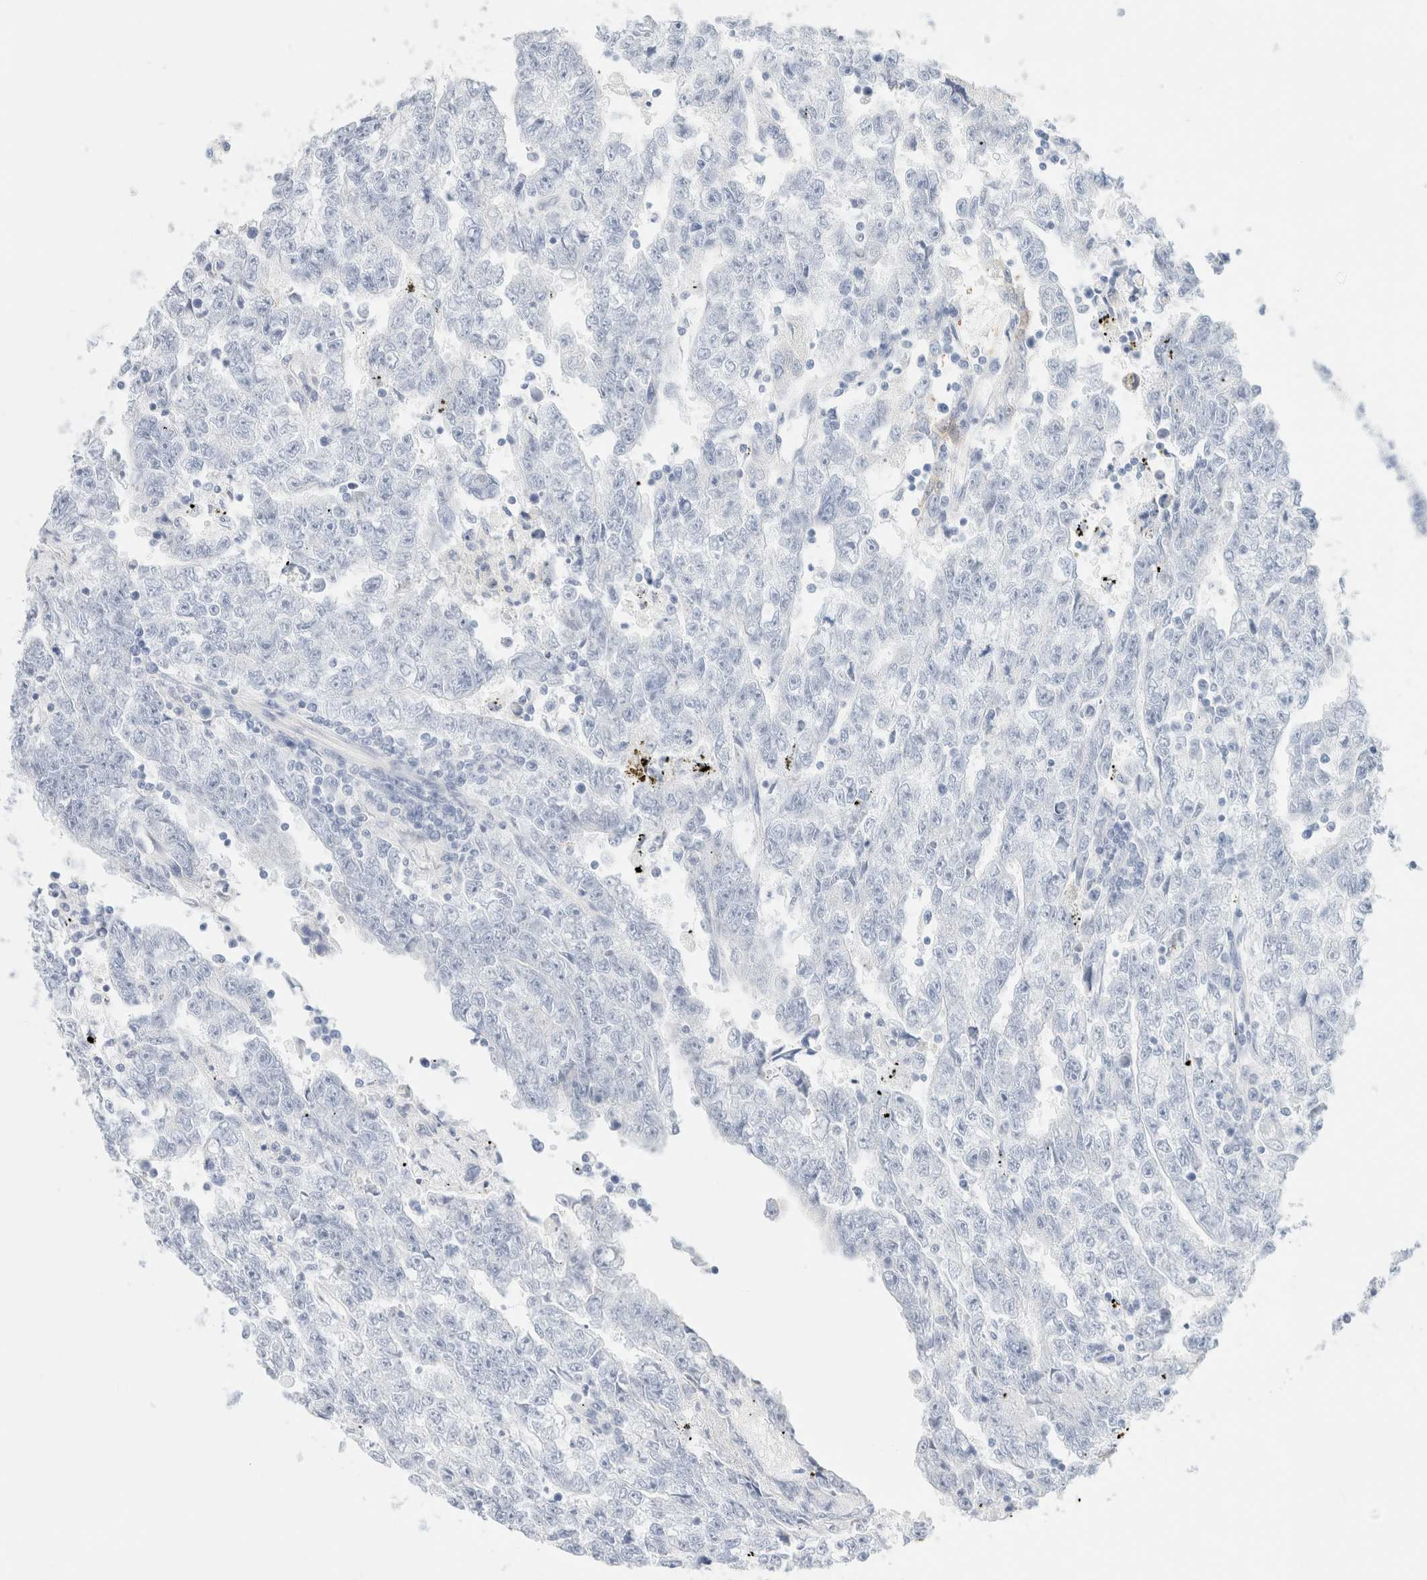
{"staining": {"intensity": "negative", "quantity": "none", "location": "none"}, "tissue": "testis cancer", "cell_type": "Tumor cells", "image_type": "cancer", "snomed": [{"axis": "morphology", "description": "Carcinoma, Embryonal, NOS"}, {"axis": "topography", "description": "Testis"}], "caption": "Tumor cells are negative for brown protein staining in embryonal carcinoma (testis).", "gene": "DPYS", "patient": {"sex": "male", "age": 25}}